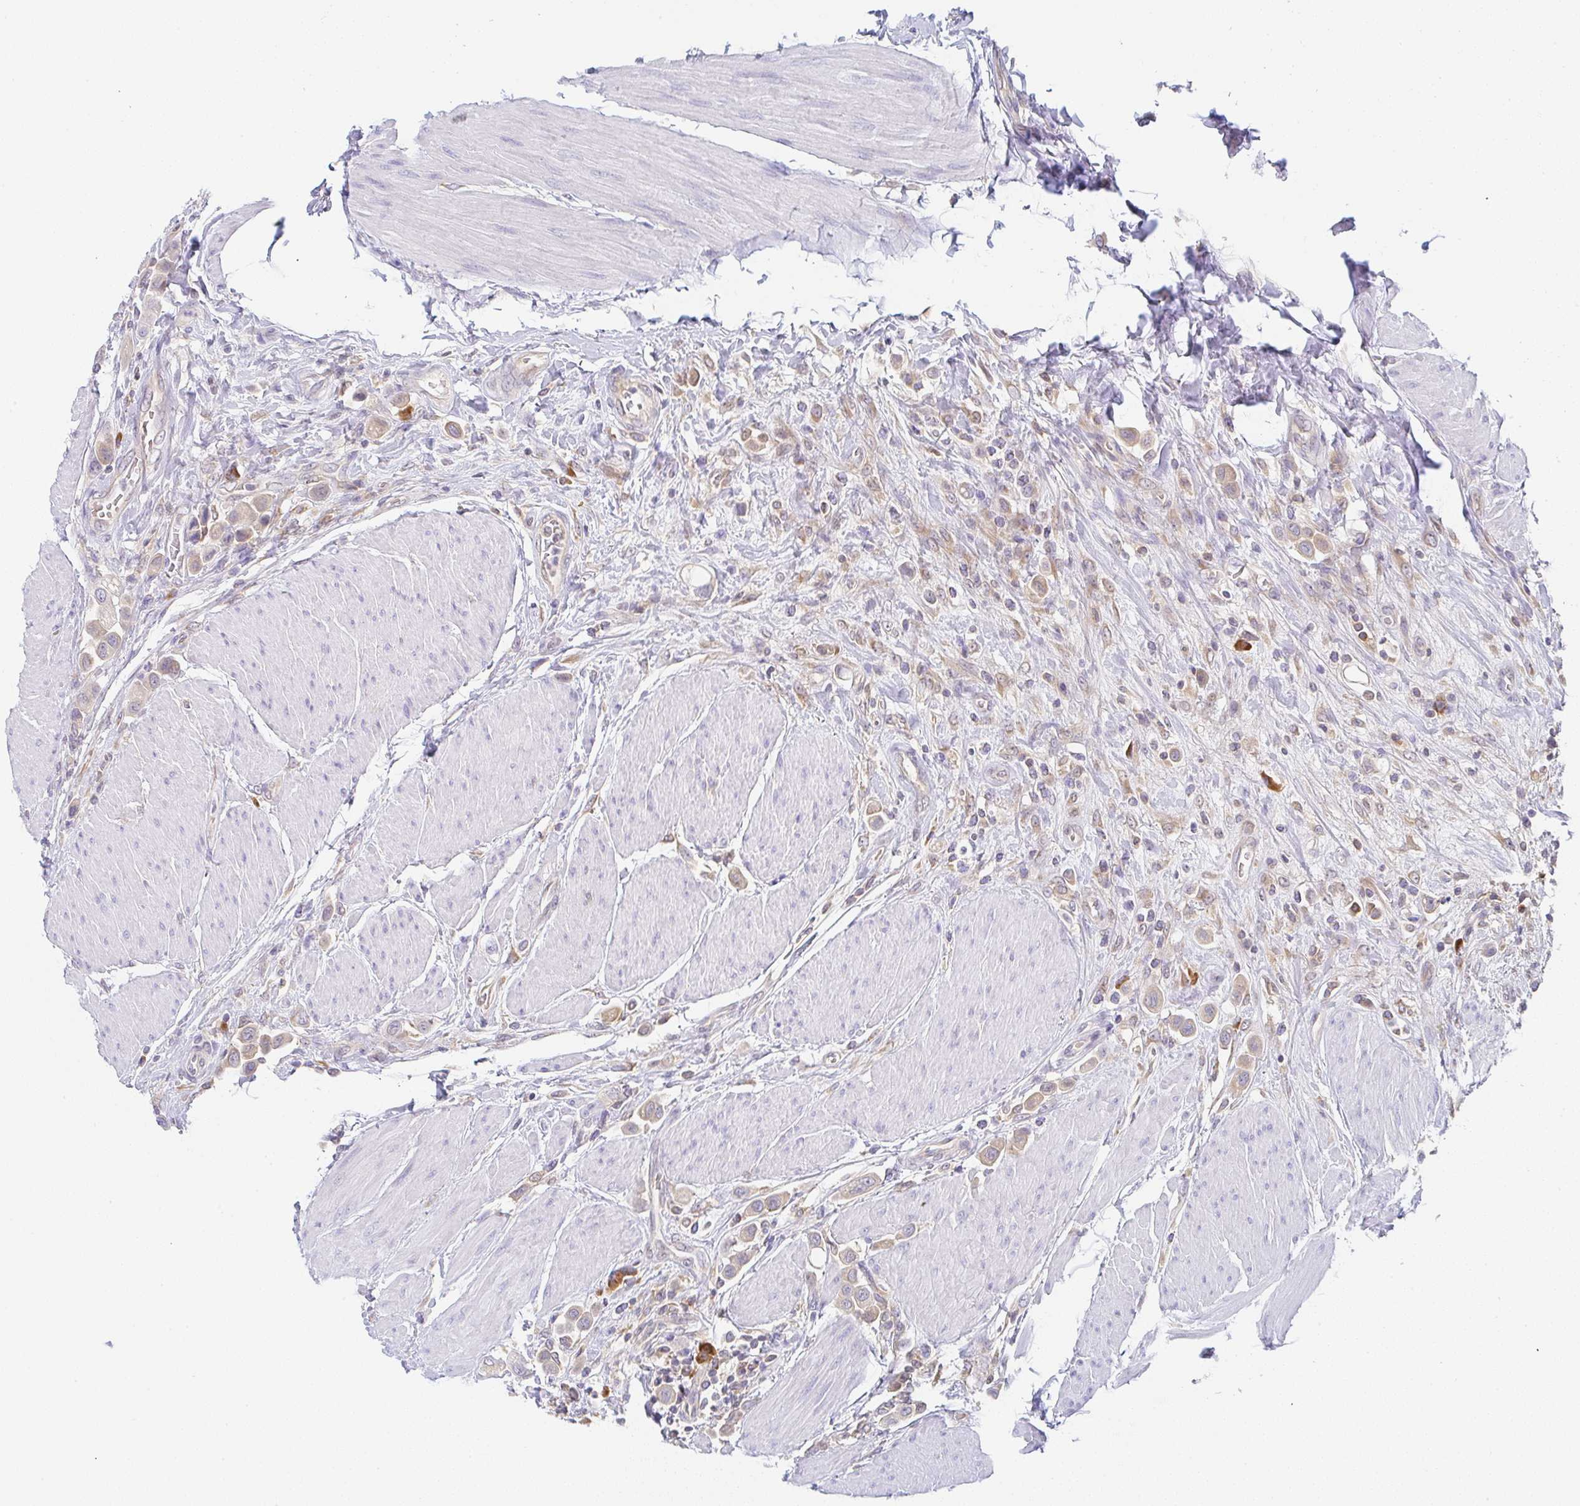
{"staining": {"intensity": "weak", "quantity": ">75%", "location": "cytoplasmic/membranous"}, "tissue": "urothelial cancer", "cell_type": "Tumor cells", "image_type": "cancer", "snomed": [{"axis": "morphology", "description": "Urothelial carcinoma, High grade"}, {"axis": "topography", "description": "Urinary bladder"}], "caption": "Immunohistochemistry (DAB (3,3'-diaminobenzidine)) staining of urothelial carcinoma (high-grade) exhibits weak cytoplasmic/membranous protein positivity in approximately >75% of tumor cells.", "gene": "DERL2", "patient": {"sex": "male", "age": 50}}